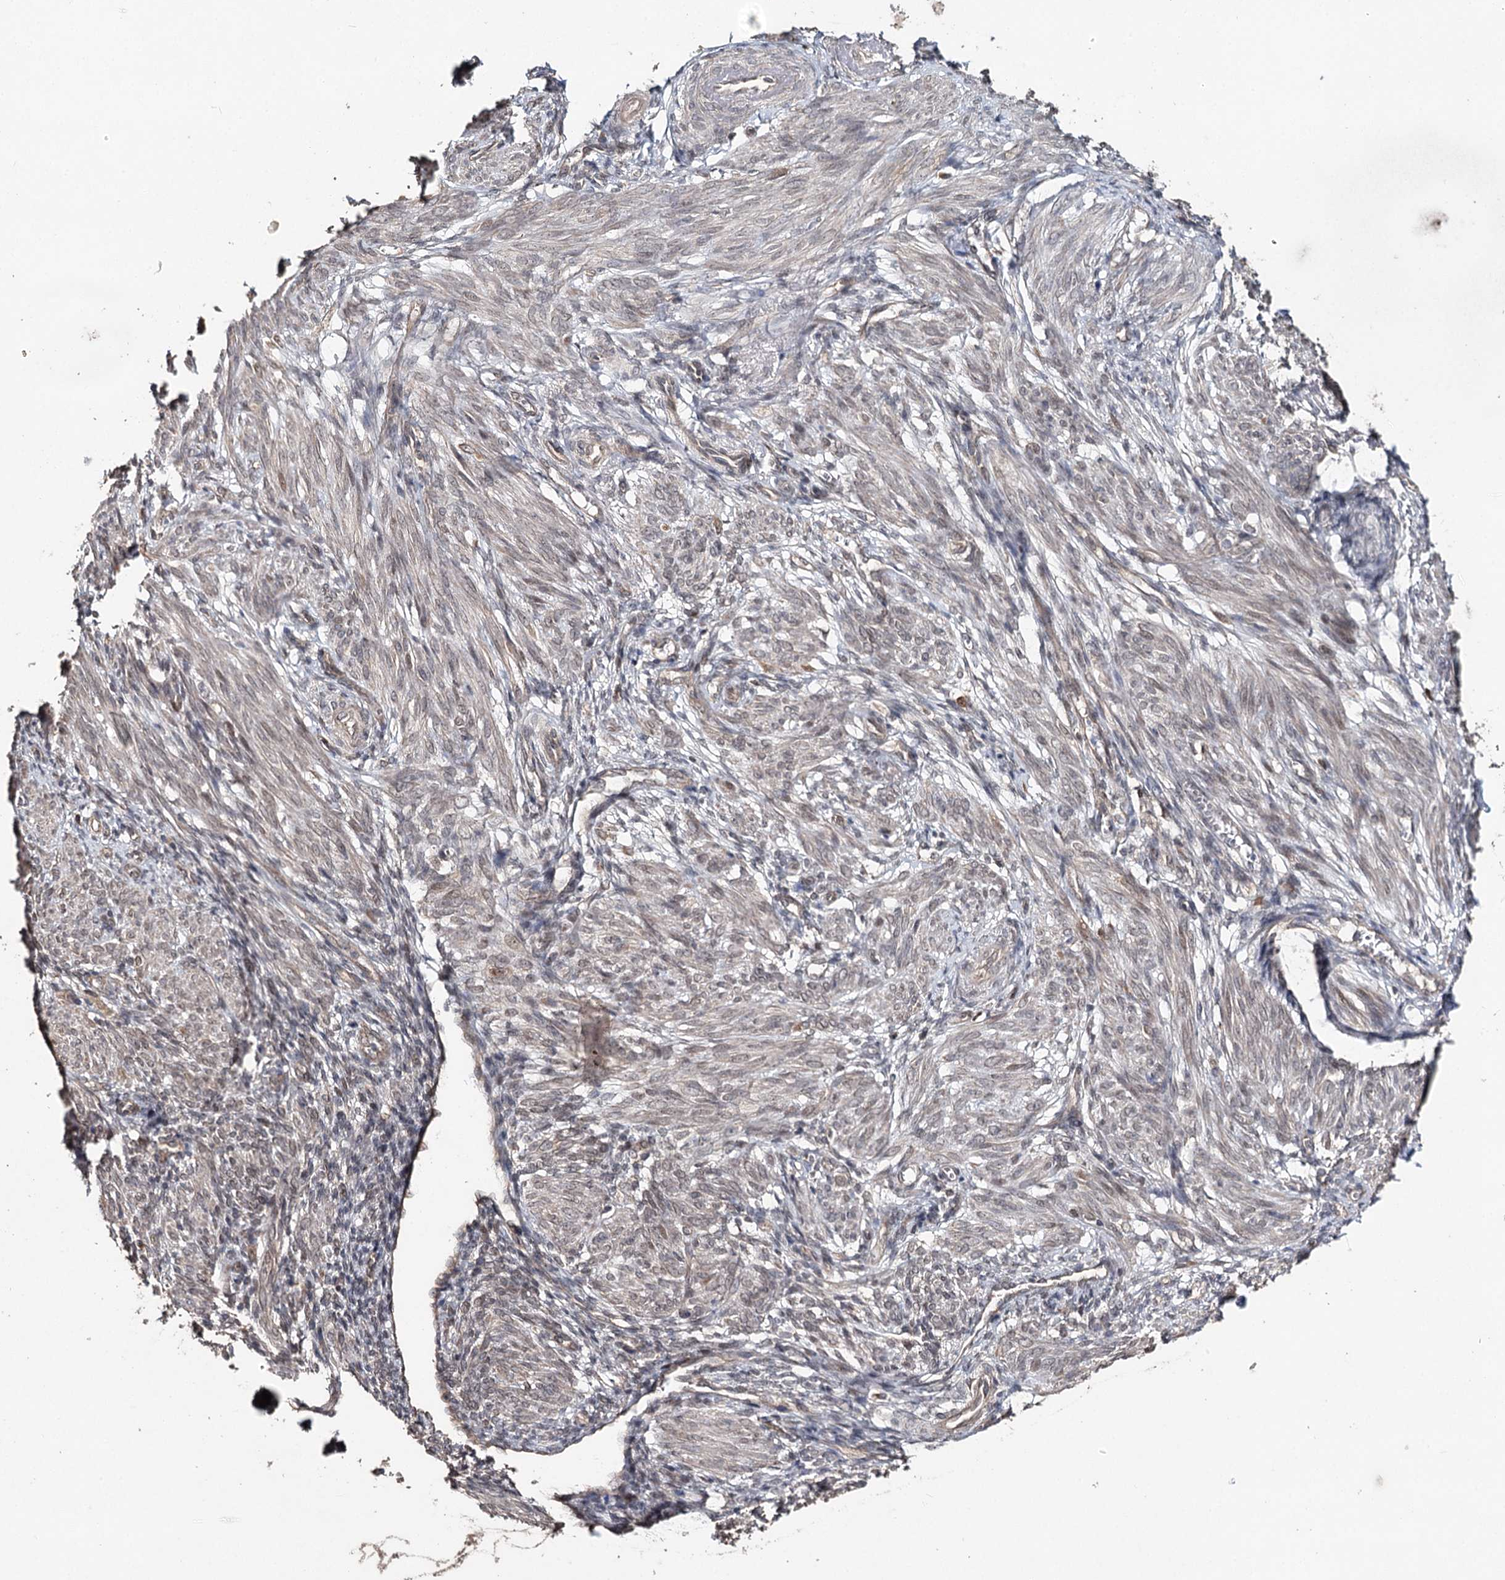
{"staining": {"intensity": "moderate", "quantity": "<25%", "location": "cytoplasmic/membranous"}, "tissue": "smooth muscle", "cell_type": "Smooth muscle cells", "image_type": "normal", "snomed": [{"axis": "morphology", "description": "Normal tissue, NOS"}, {"axis": "topography", "description": "Smooth muscle"}], "caption": "Human smooth muscle stained for a protein (brown) displays moderate cytoplasmic/membranous positive positivity in about <25% of smooth muscle cells.", "gene": "NOPCHAP1", "patient": {"sex": "female", "age": 39}}